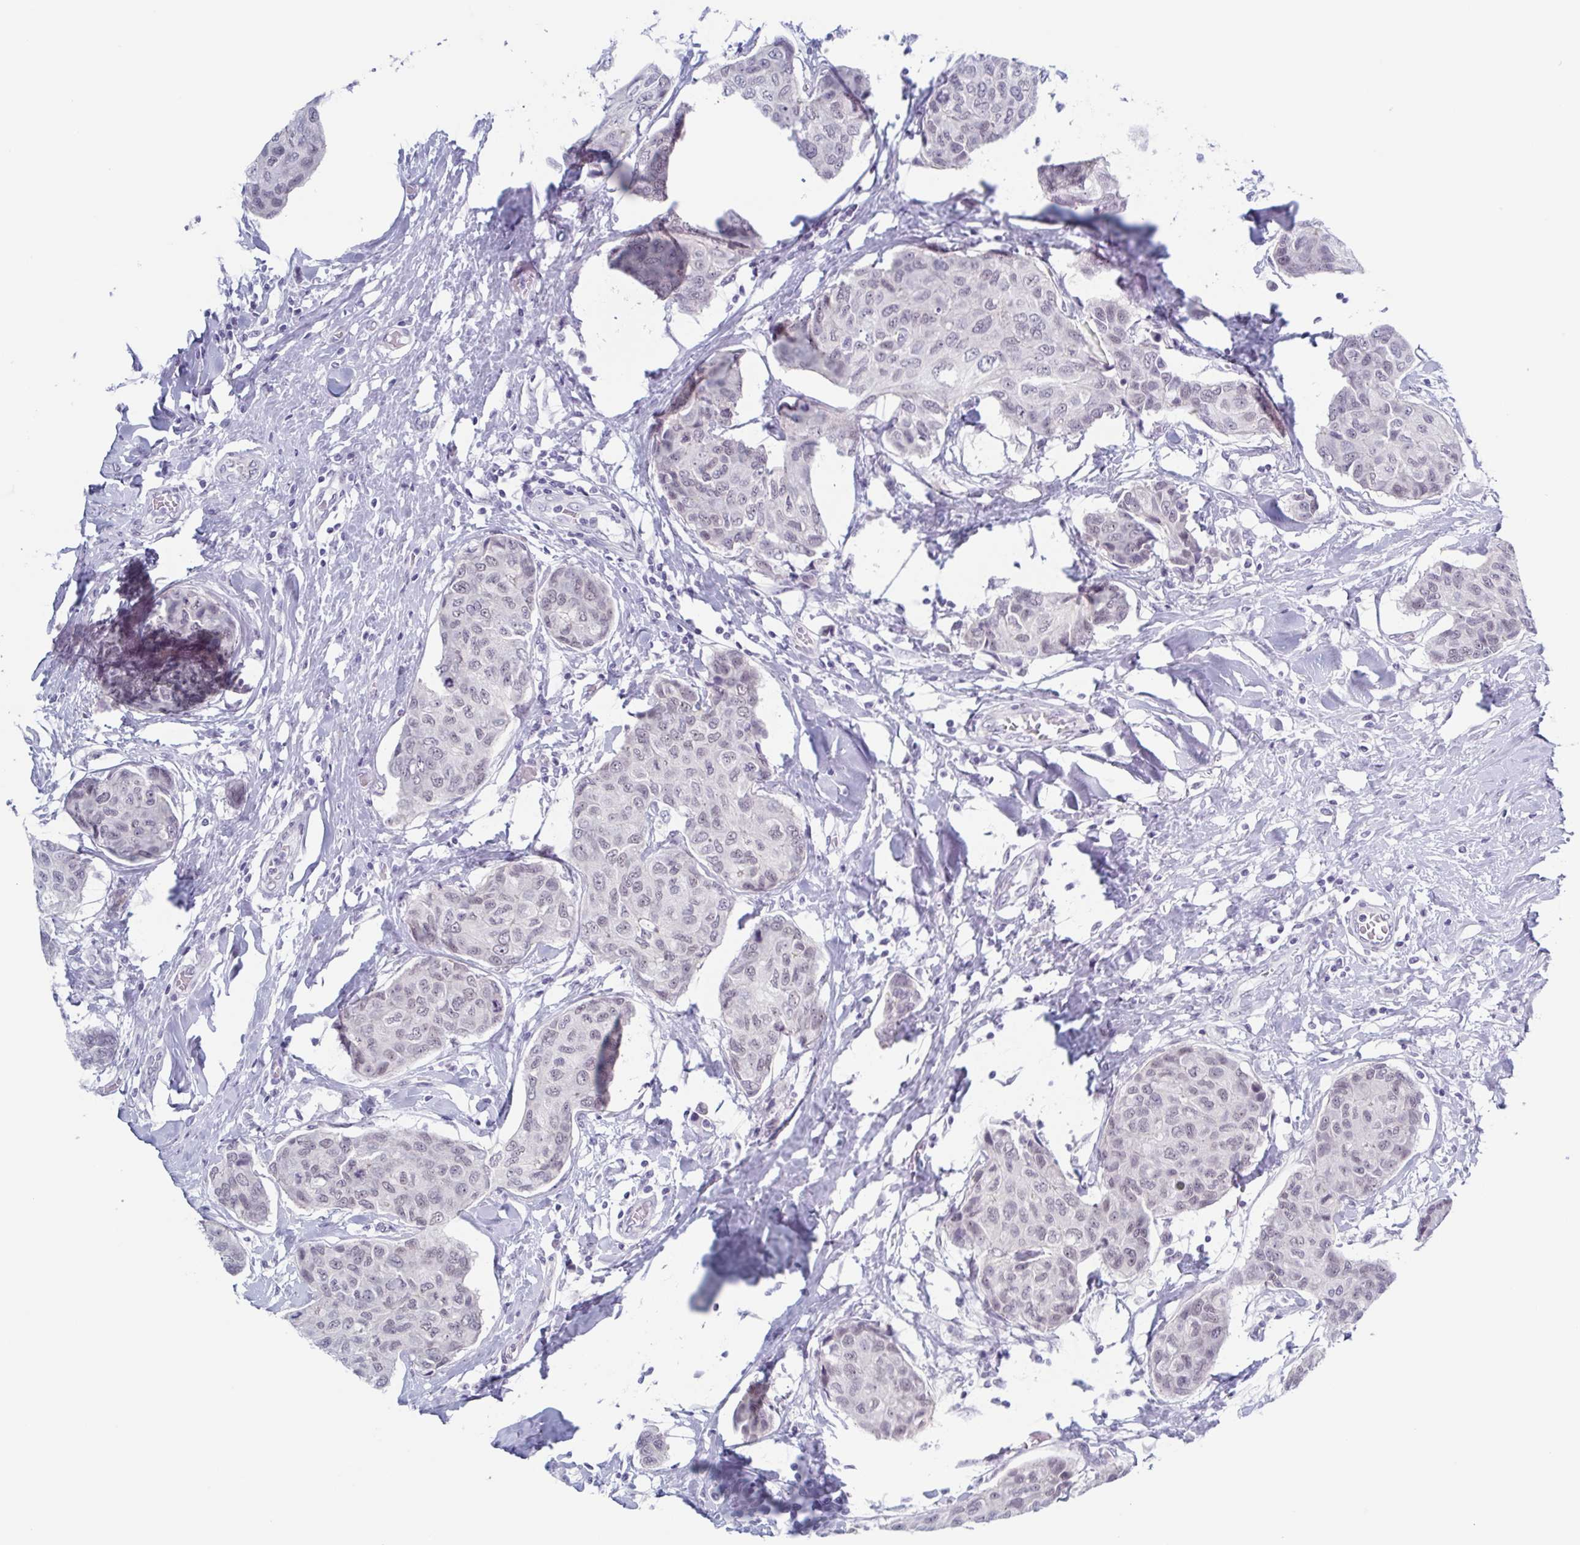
{"staining": {"intensity": "negative", "quantity": "none", "location": "none"}, "tissue": "breast cancer", "cell_type": "Tumor cells", "image_type": "cancer", "snomed": [{"axis": "morphology", "description": "Duct carcinoma"}, {"axis": "topography", "description": "Breast"}], "caption": "Tumor cells show no significant expression in intraductal carcinoma (breast).", "gene": "ZFP64", "patient": {"sex": "female", "age": 80}}